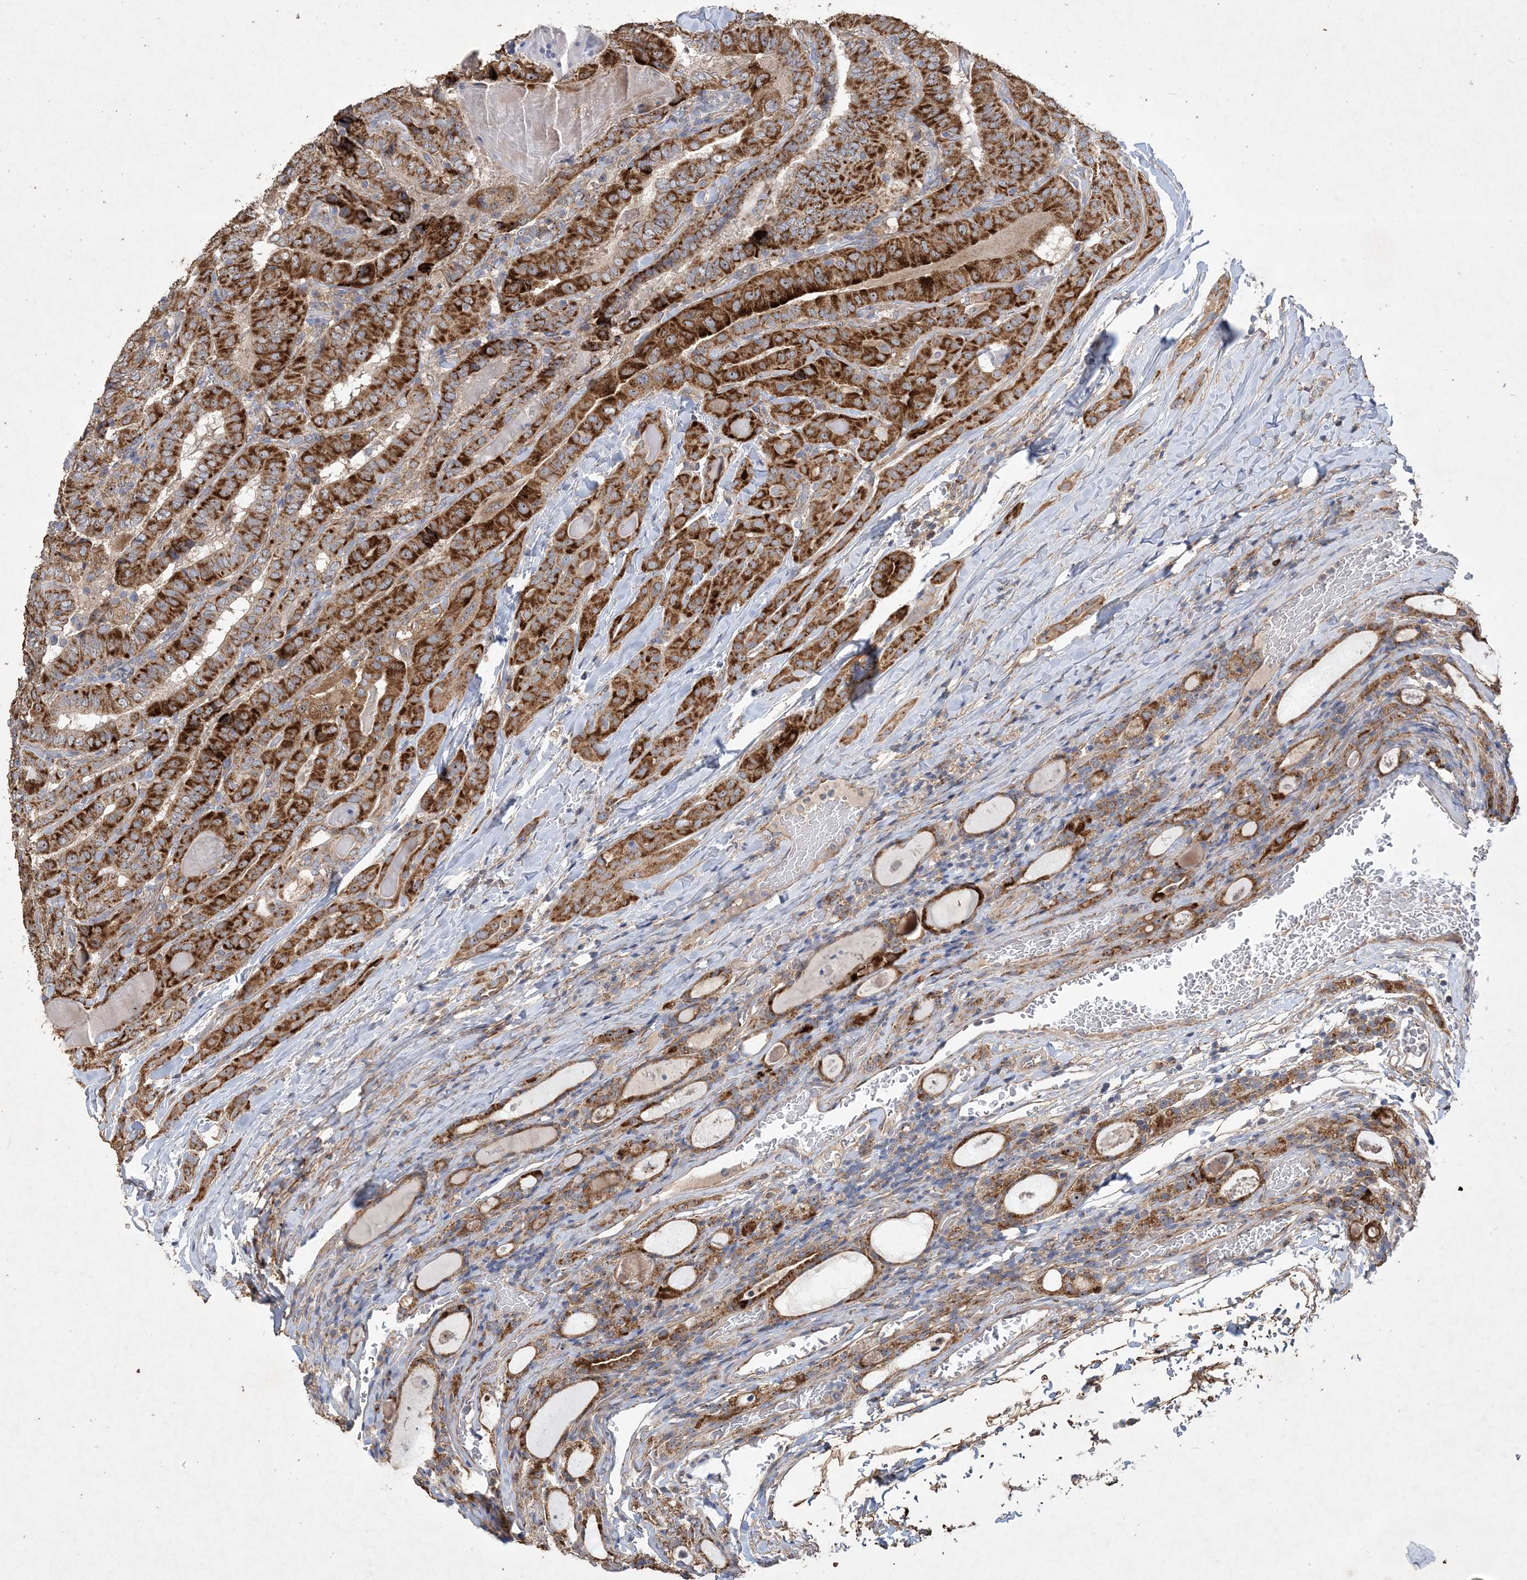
{"staining": {"intensity": "strong", "quantity": ">75%", "location": "cytoplasmic/membranous"}, "tissue": "thyroid cancer", "cell_type": "Tumor cells", "image_type": "cancer", "snomed": [{"axis": "morphology", "description": "Papillary adenocarcinoma, NOS"}, {"axis": "topography", "description": "Thyroid gland"}], "caption": "Tumor cells exhibit high levels of strong cytoplasmic/membranous staining in approximately >75% of cells in human thyroid papillary adenocarcinoma.", "gene": "FEZ2", "patient": {"sex": "female", "age": 72}}